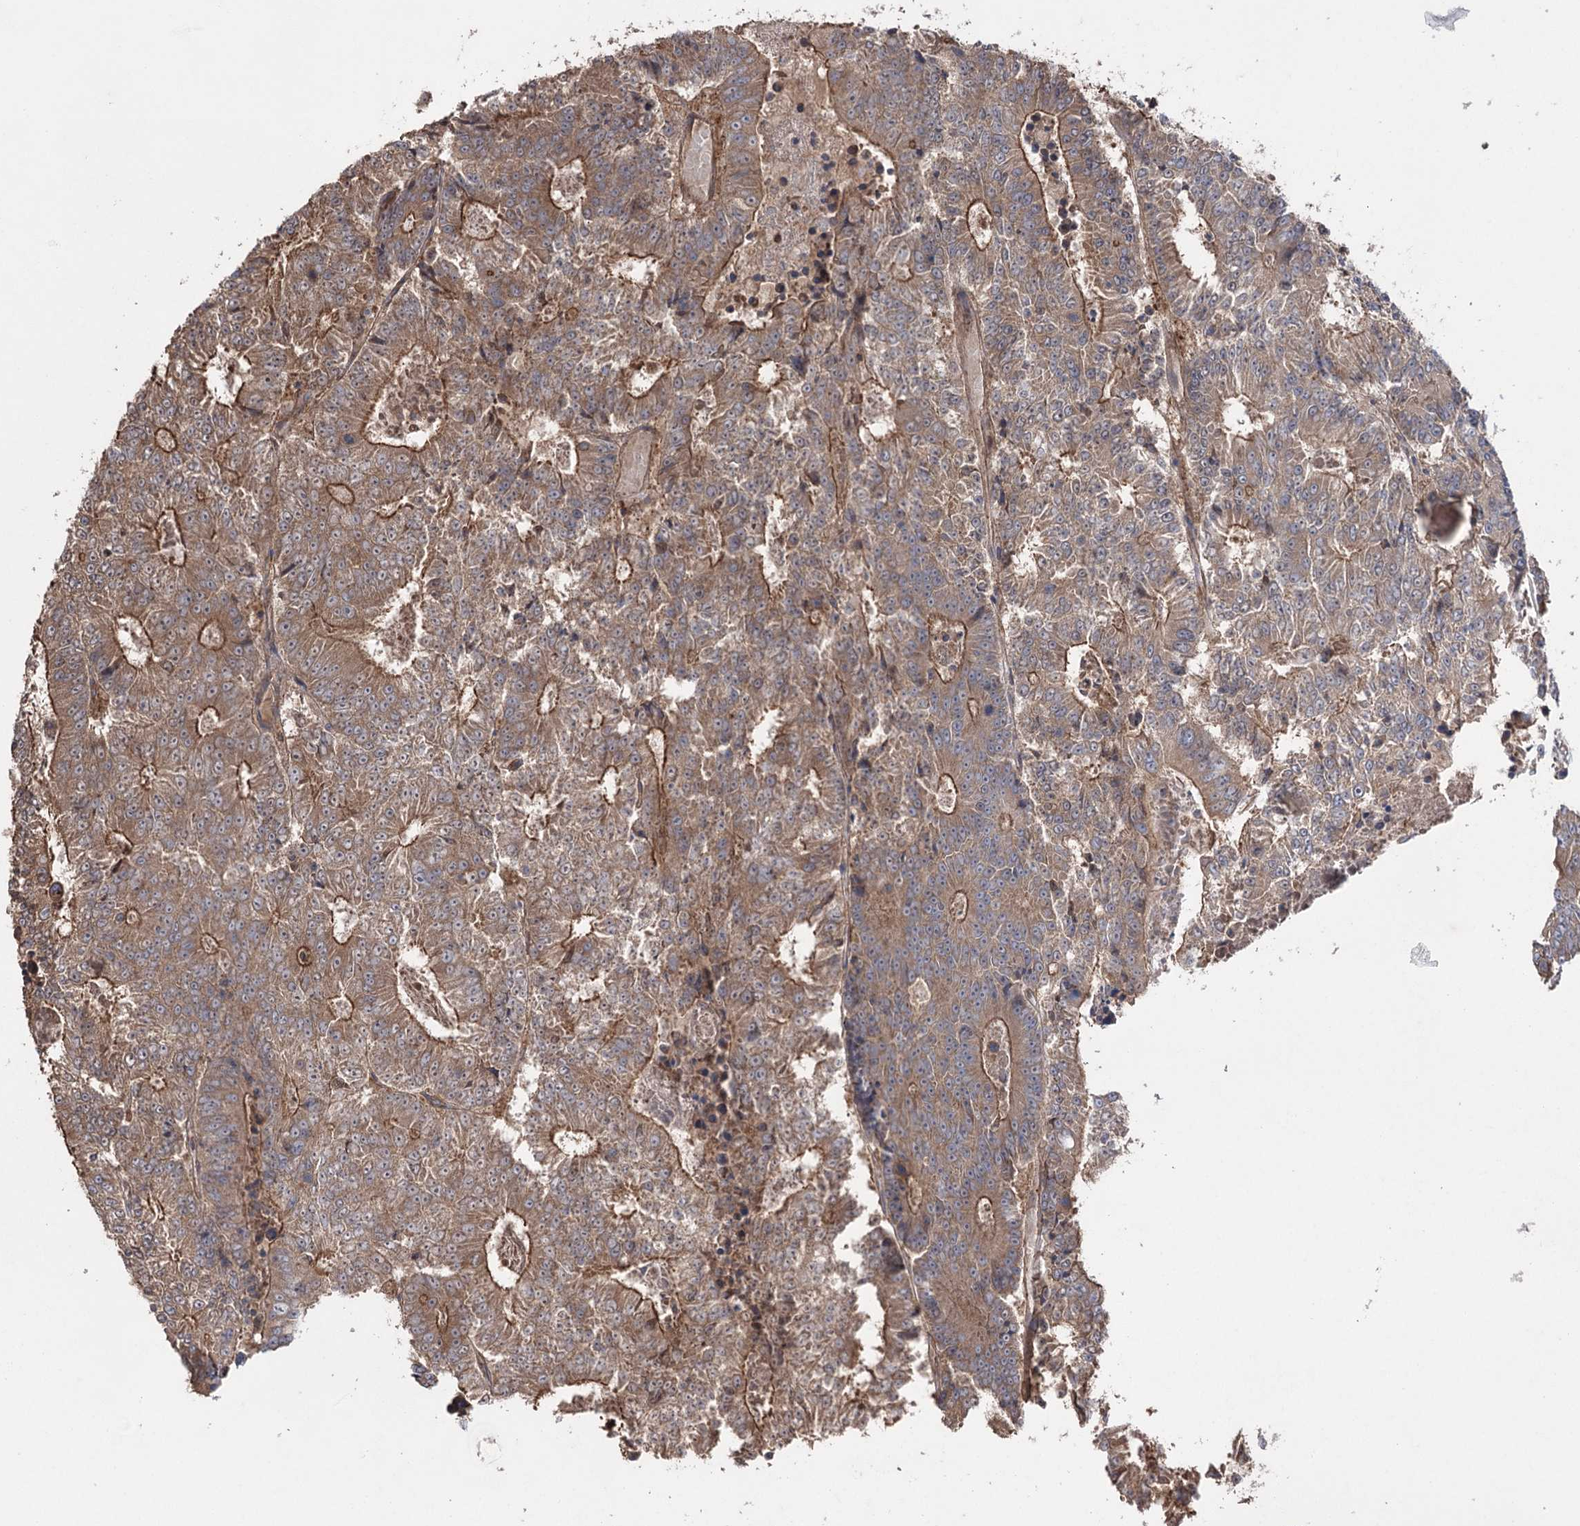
{"staining": {"intensity": "moderate", "quantity": ">75%", "location": "cytoplasmic/membranous"}, "tissue": "colorectal cancer", "cell_type": "Tumor cells", "image_type": "cancer", "snomed": [{"axis": "morphology", "description": "Adenocarcinoma, NOS"}, {"axis": "topography", "description": "Colon"}], "caption": "Tumor cells exhibit medium levels of moderate cytoplasmic/membranous expression in about >75% of cells in colorectal cancer (adenocarcinoma).", "gene": "LARS2", "patient": {"sex": "male", "age": 83}}